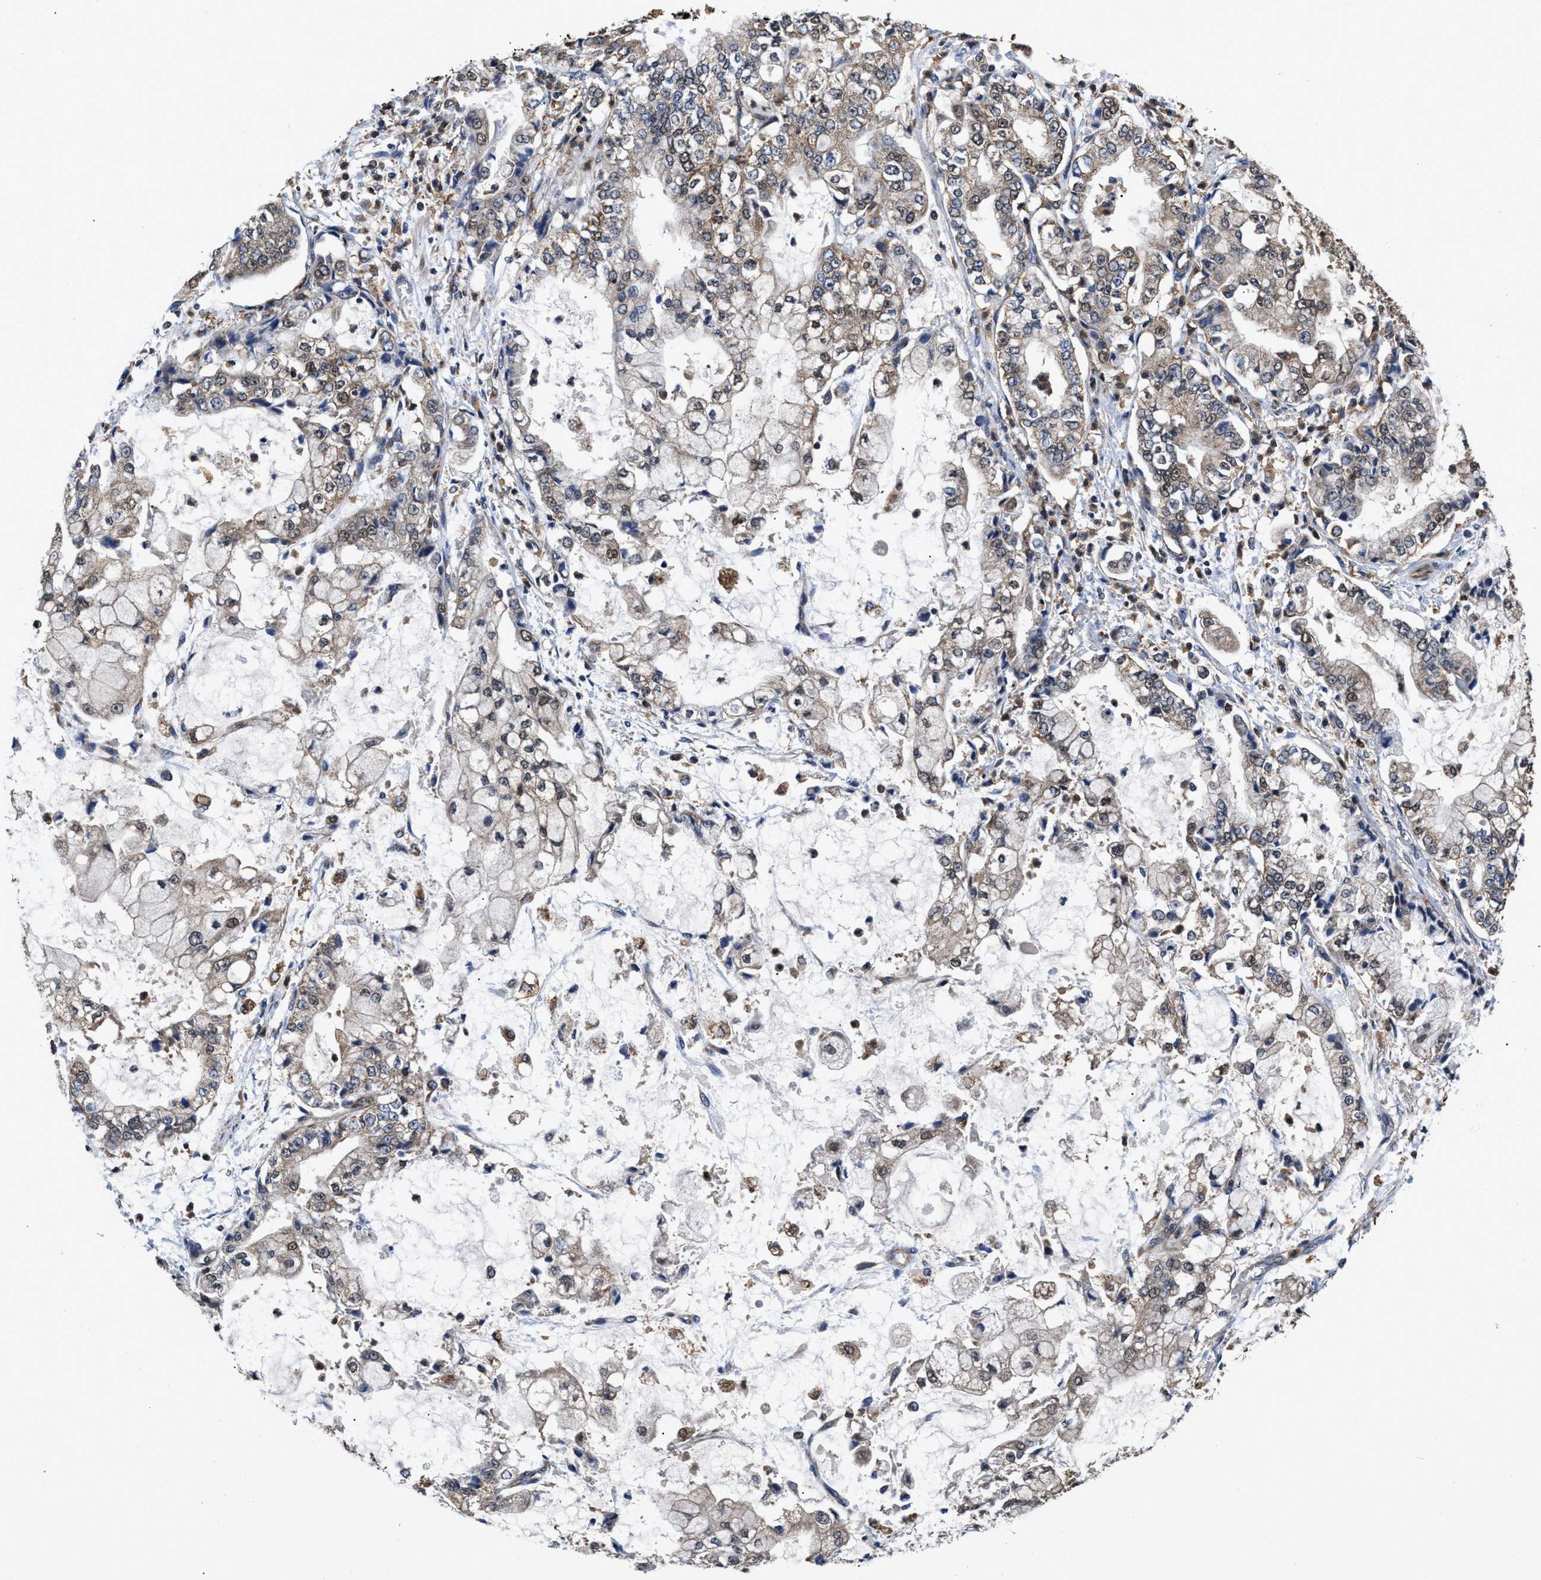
{"staining": {"intensity": "weak", "quantity": "25%-75%", "location": "cytoplasmic/membranous"}, "tissue": "stomach cancer", "cell_type": "Tumor cells", "image_type": "cancer", "snomed": [{"axis": "morphology", "description": "Adenocarcinoma, NOS"}, {"axis": "topography", "description": "Stomach"}], "caption": "DAB (3,3'-diaminobenzidine) immunohistochemical staining of stomach cancer displays weak cytoplasmic/membranous protein staining in about 25%-75% of tumor cells.", "gene": "ACLY", "patient": {"sex": "male", "age": 76}}